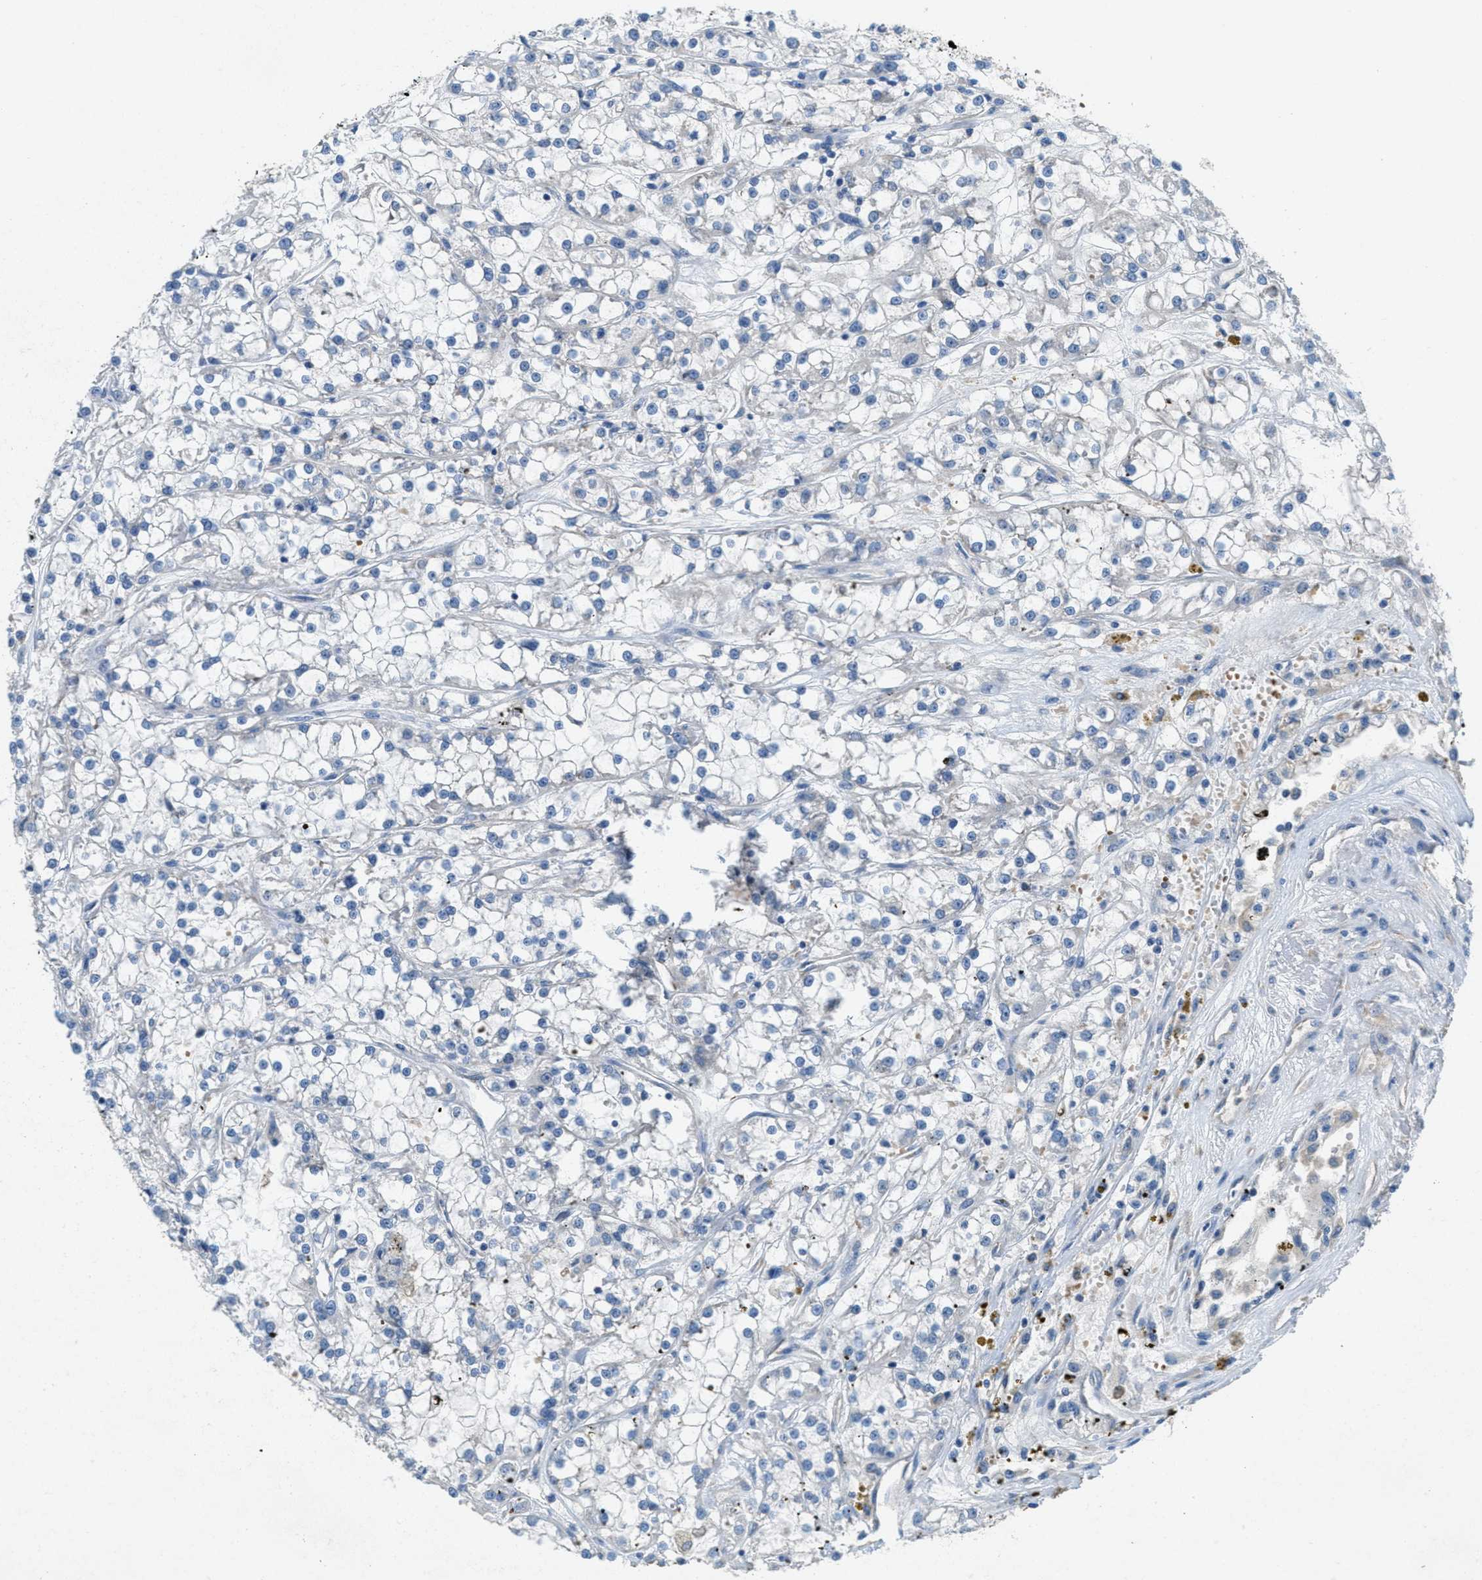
{"staining": {"intensity": "negative", "quantity": "none", "location": "none"}, "tissue": "renal cancer", "cell_type": "Tumor cells", "image_type": "cancer", "snomed": [{"axis": "morphology", "description": "Adenocarcinoma, NOS"}, {"axis": "topography", "description": "Kidney"}], "caption": "Immunohistochemical staining of renal cancer displays no significant expression in tumor cells.", "gene": "DGKE", "patient": {"sex": "female", "age": 52}}